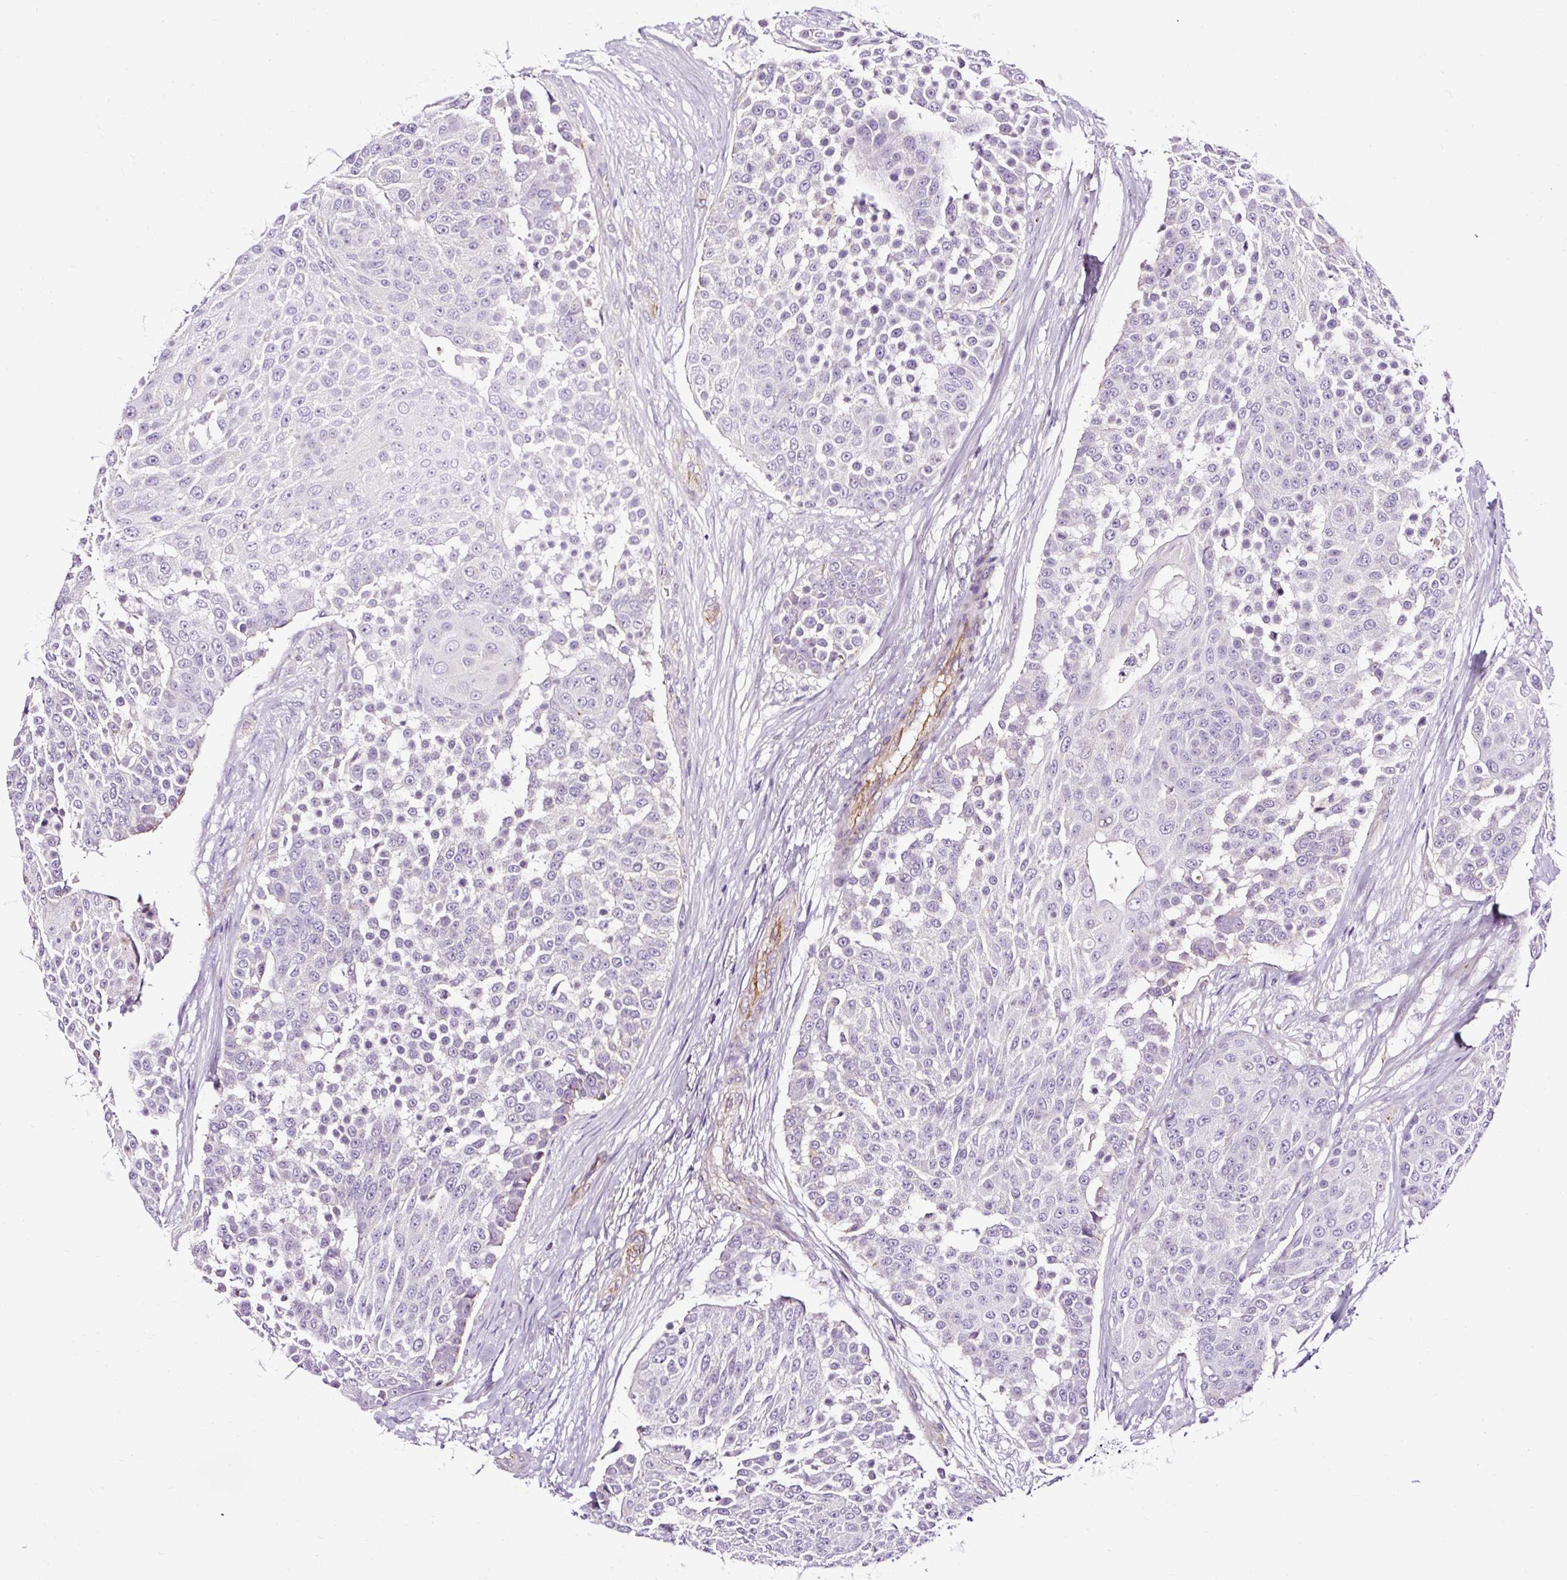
{"staining": {"intensity": "negative", "quantity": "none", "location": "none"}, "tissue": "urothelial cancer", "cell_type": "Tumor cells", "image_type": "cancer", "snomed": [{"axis": "morphology", "description": "Urothelial carcinoma, High grade"}, {"axis": "topography", "description": "Urinary bladder"}], "caption": "Urothelial carcinoma (high-grade) stained for a protein using immunohistochemistry shows no staining tumor cells.", "gene": "SLC7A8", "patient": {"sex": "female", "age": 63}}